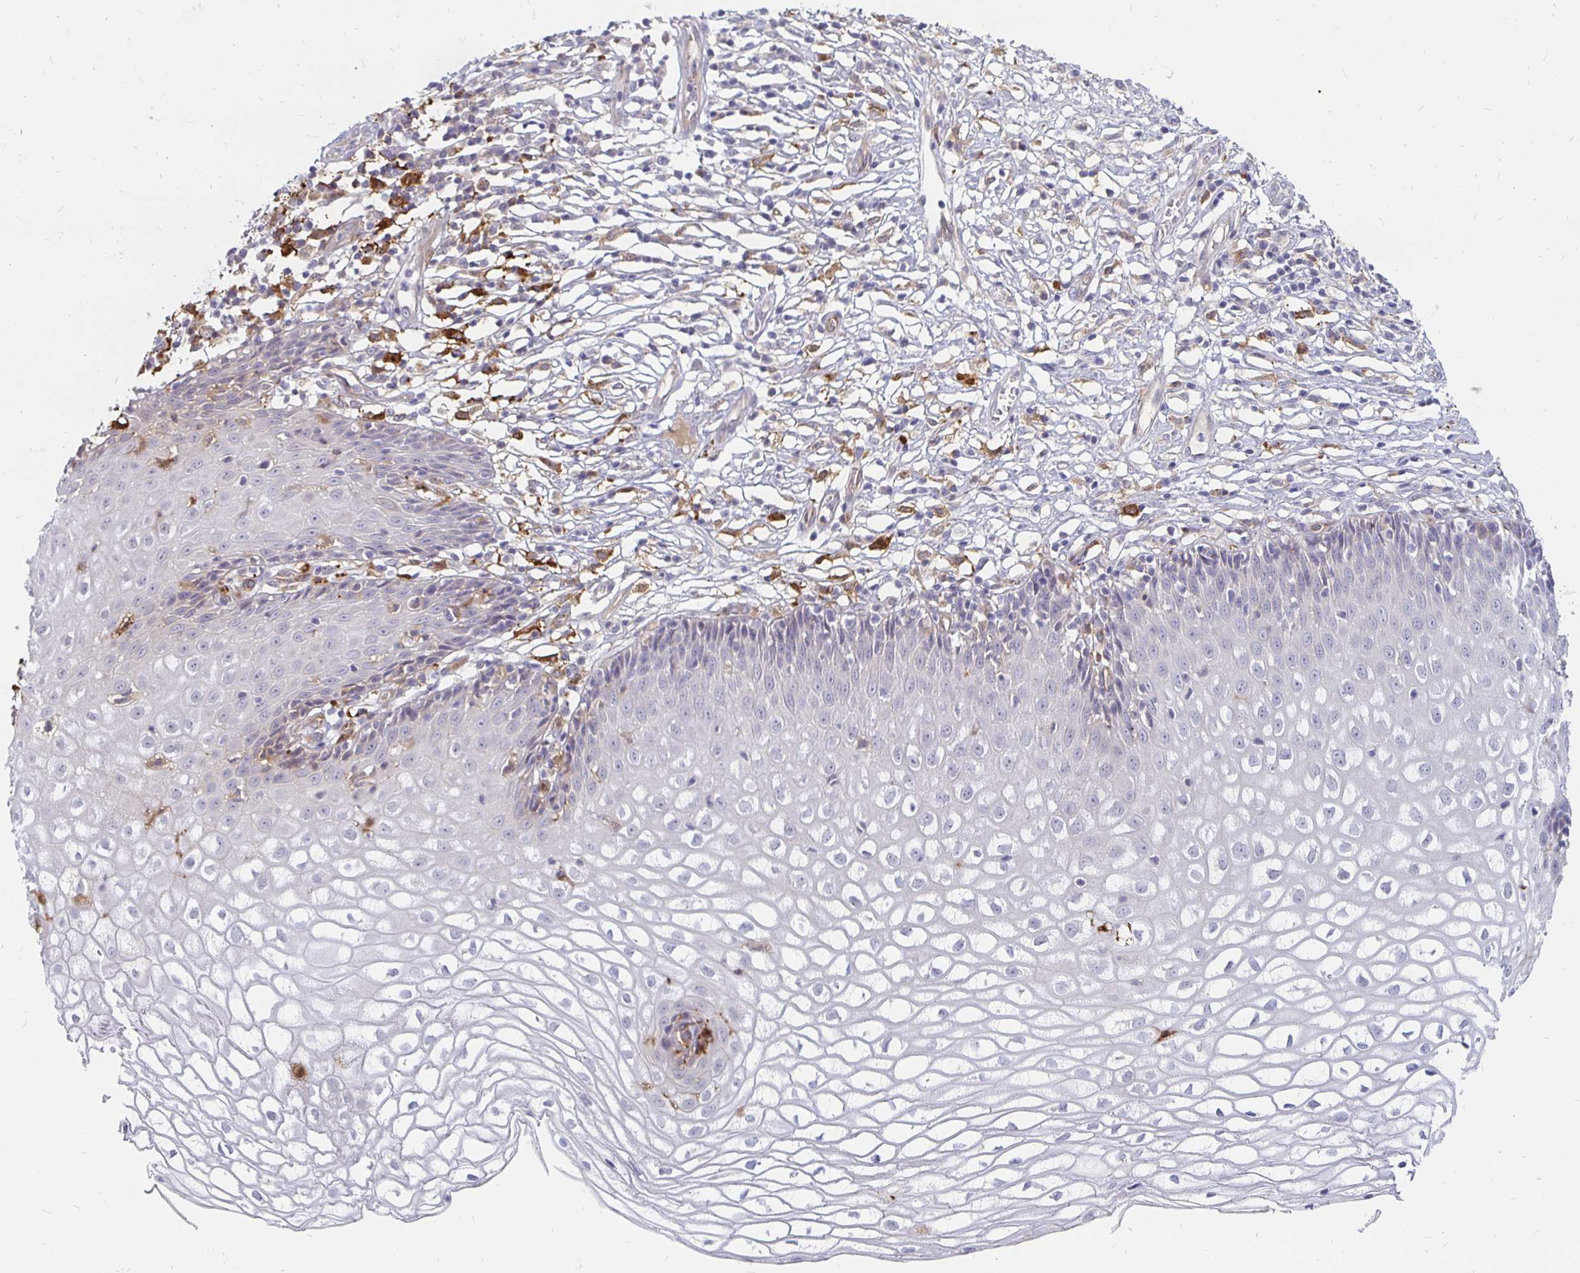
{"staining": {"intensity": "negative", "quantity": "none", "location": "none"}, "tissue": "cervix", "cell_type": "Glandular cells", "image_type": "normal", "snomed": [{"axis": "morphology", "description": "Normal tissue, NOS"}, {"axis": "topography", "description": "Cervix"}], "caption": "High power microscopy histopathology image of an immunohistochemistry photomicrograph of normal cervix, revealing no significant expression in glandular cells.", "gene": "CCDC85A", "patient": {"sex": "female", "age": 36}}